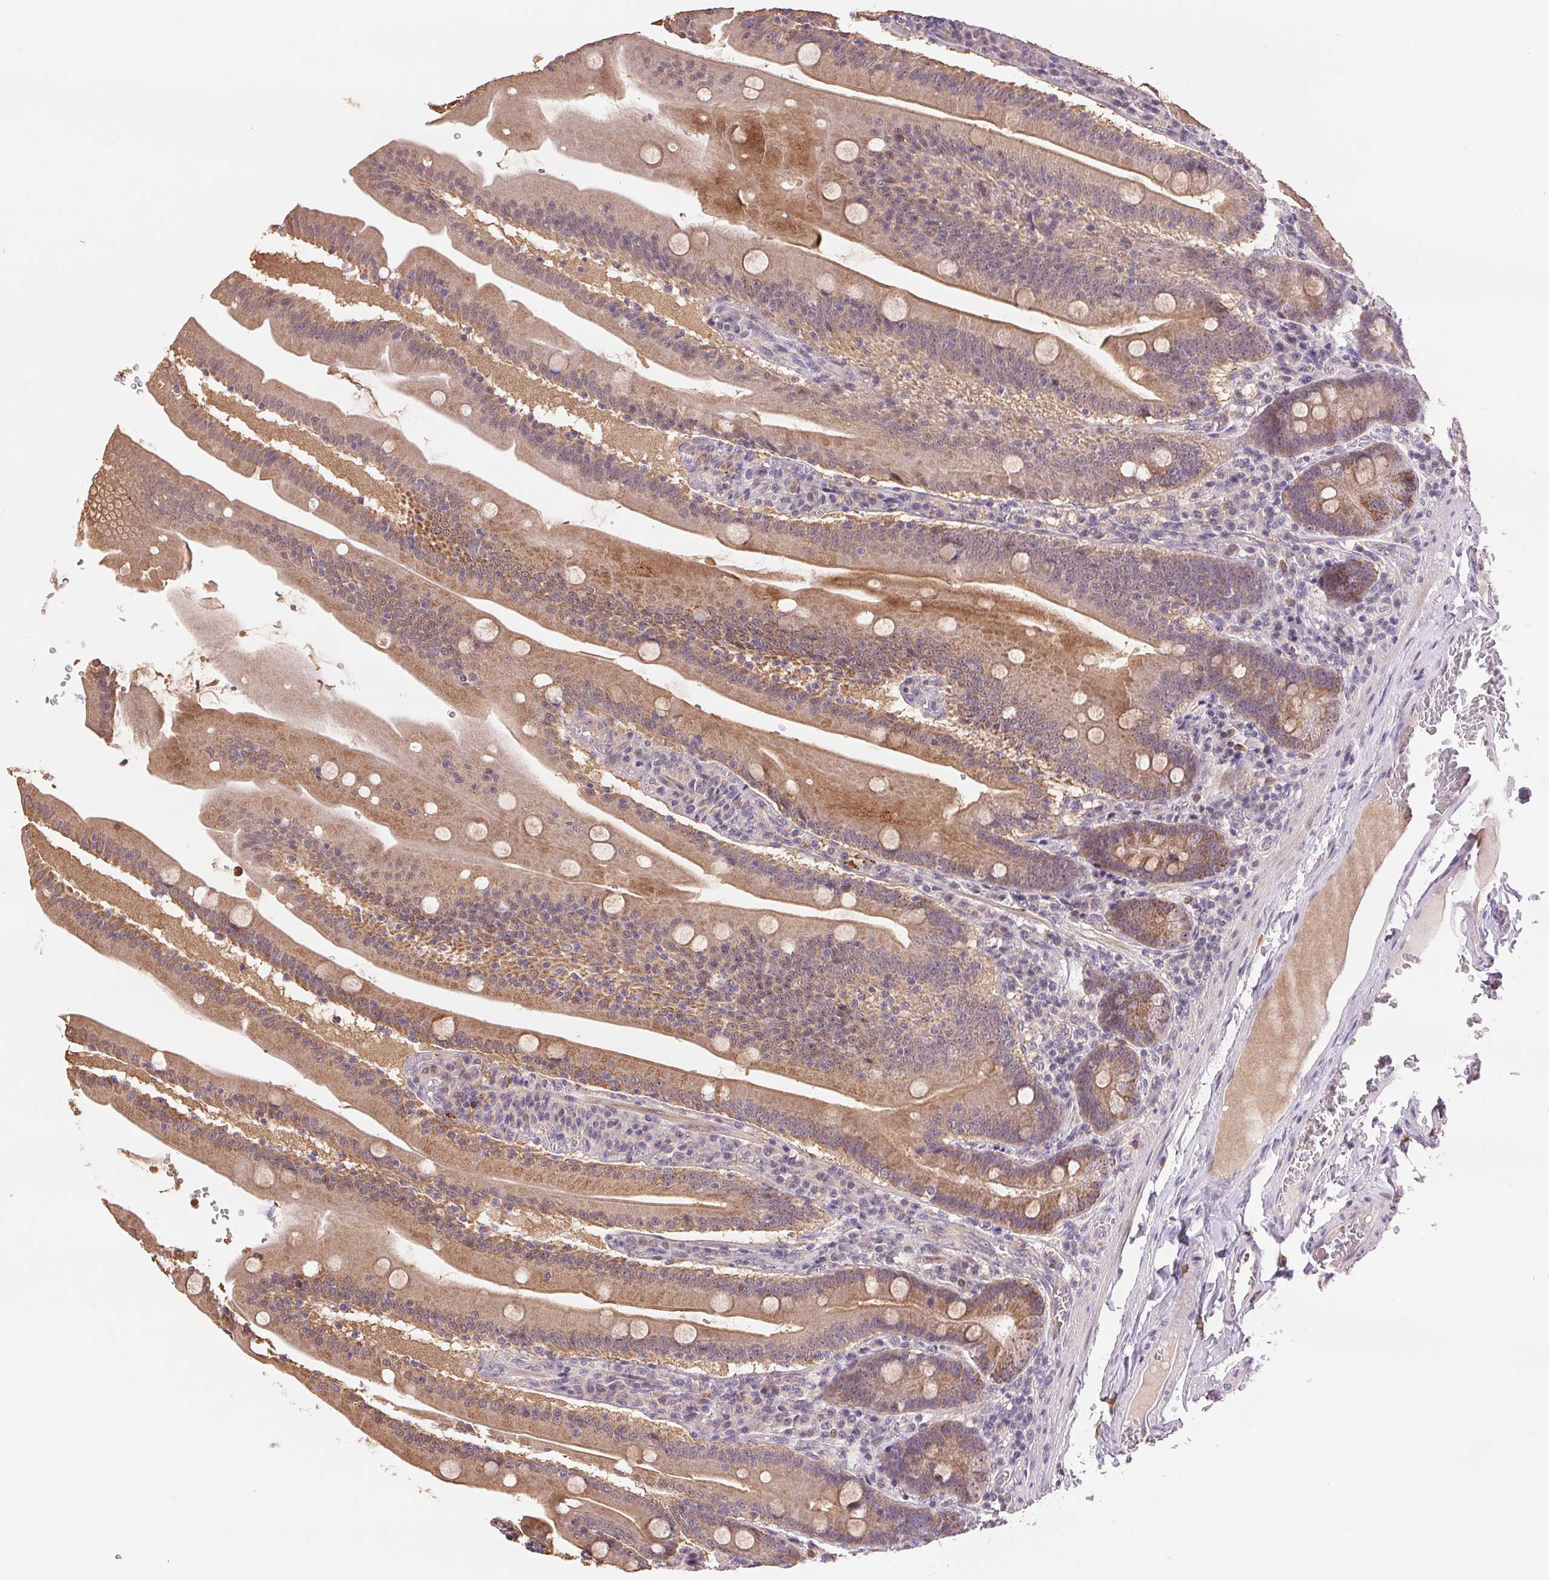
{"staining": {"intensity": "moderate", "quantity": ">75%", "location": "cytoplasmic/membranous"}, "tissue": "small intestine", "cell_type": "Glandular cells", "image_type": "normal", "snomed": [{"axis": "morphology", "description": "Normal tissue, NOS"}, {"axis": "topography", "description": "Small intestine"}], "caption": "A medium amount of moderate cytoplasmic/membranous expression is appreciated in approximately >75% of glandular cells in normal small intestine. Using DAB (brown) and hematoxylin (blue) stains, captured at high magnification using brightfield microscopy.", "gene": "RANBP3L", "patient": {"sex": "male", "age": 37}}